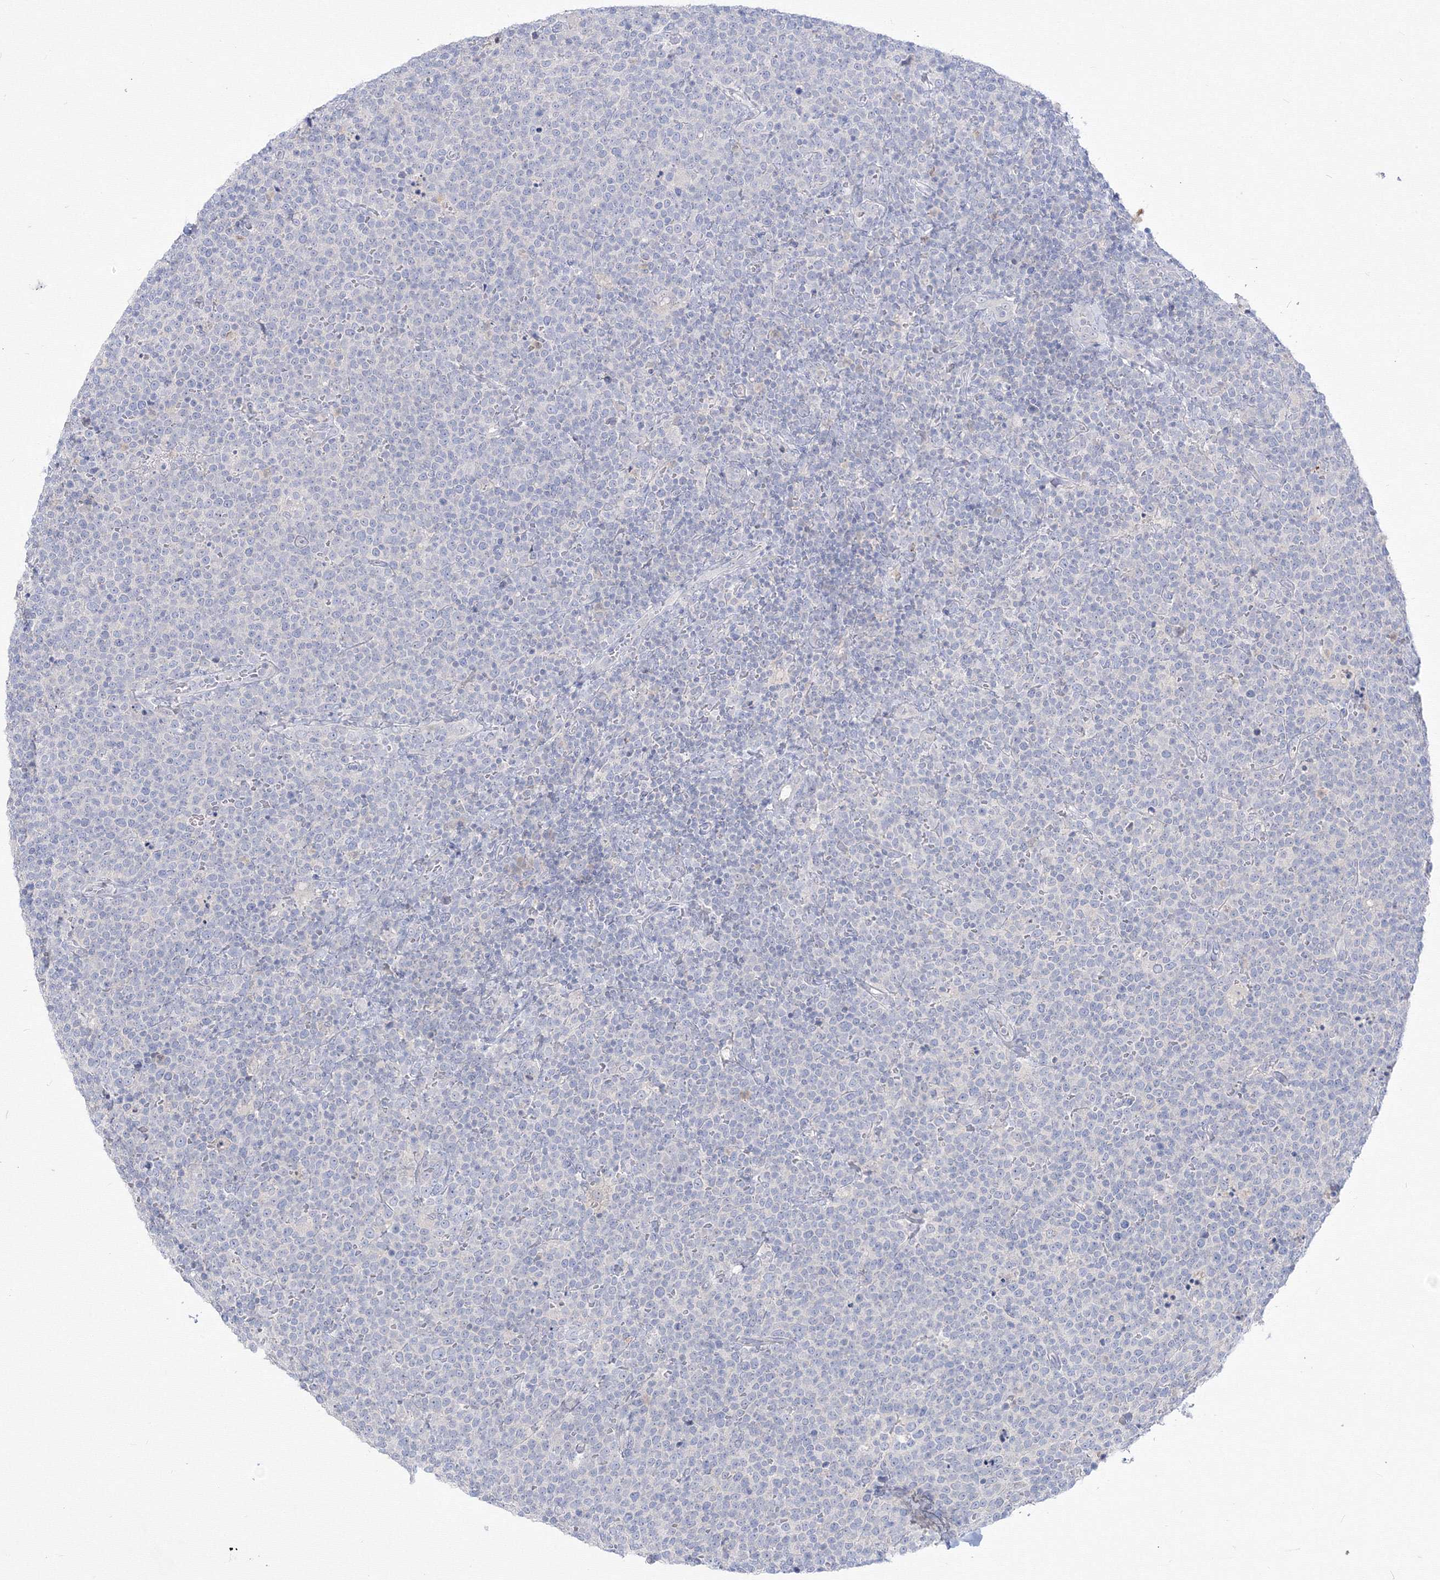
{"staining": {"intensity": "negative", "quantity": "none", "location": "none"}, "tissue": "lymphoma", "cell_type": "Tumor cells", "image_type": "cancer", "snomed": [{"axis": "morphology", "description": "Malignant lymphoma, non-Hodgkin's type, High grade"}, {"axis": "topography", "description": "Lymph node"}], "caption": "Immunohistochemistry histopathology image of high-grade malignant lymphoma, non-Hodgkin's type stained for a protein (brown), which displays no staining in tumor cells. The staining is performed using DAB (3,3'-diaminobenzidine) brown chromogen with nuclei counter-stained in using hematoxylin.", "gene": "FBXL8", "patient": {"sex": "male", "age": 61}}